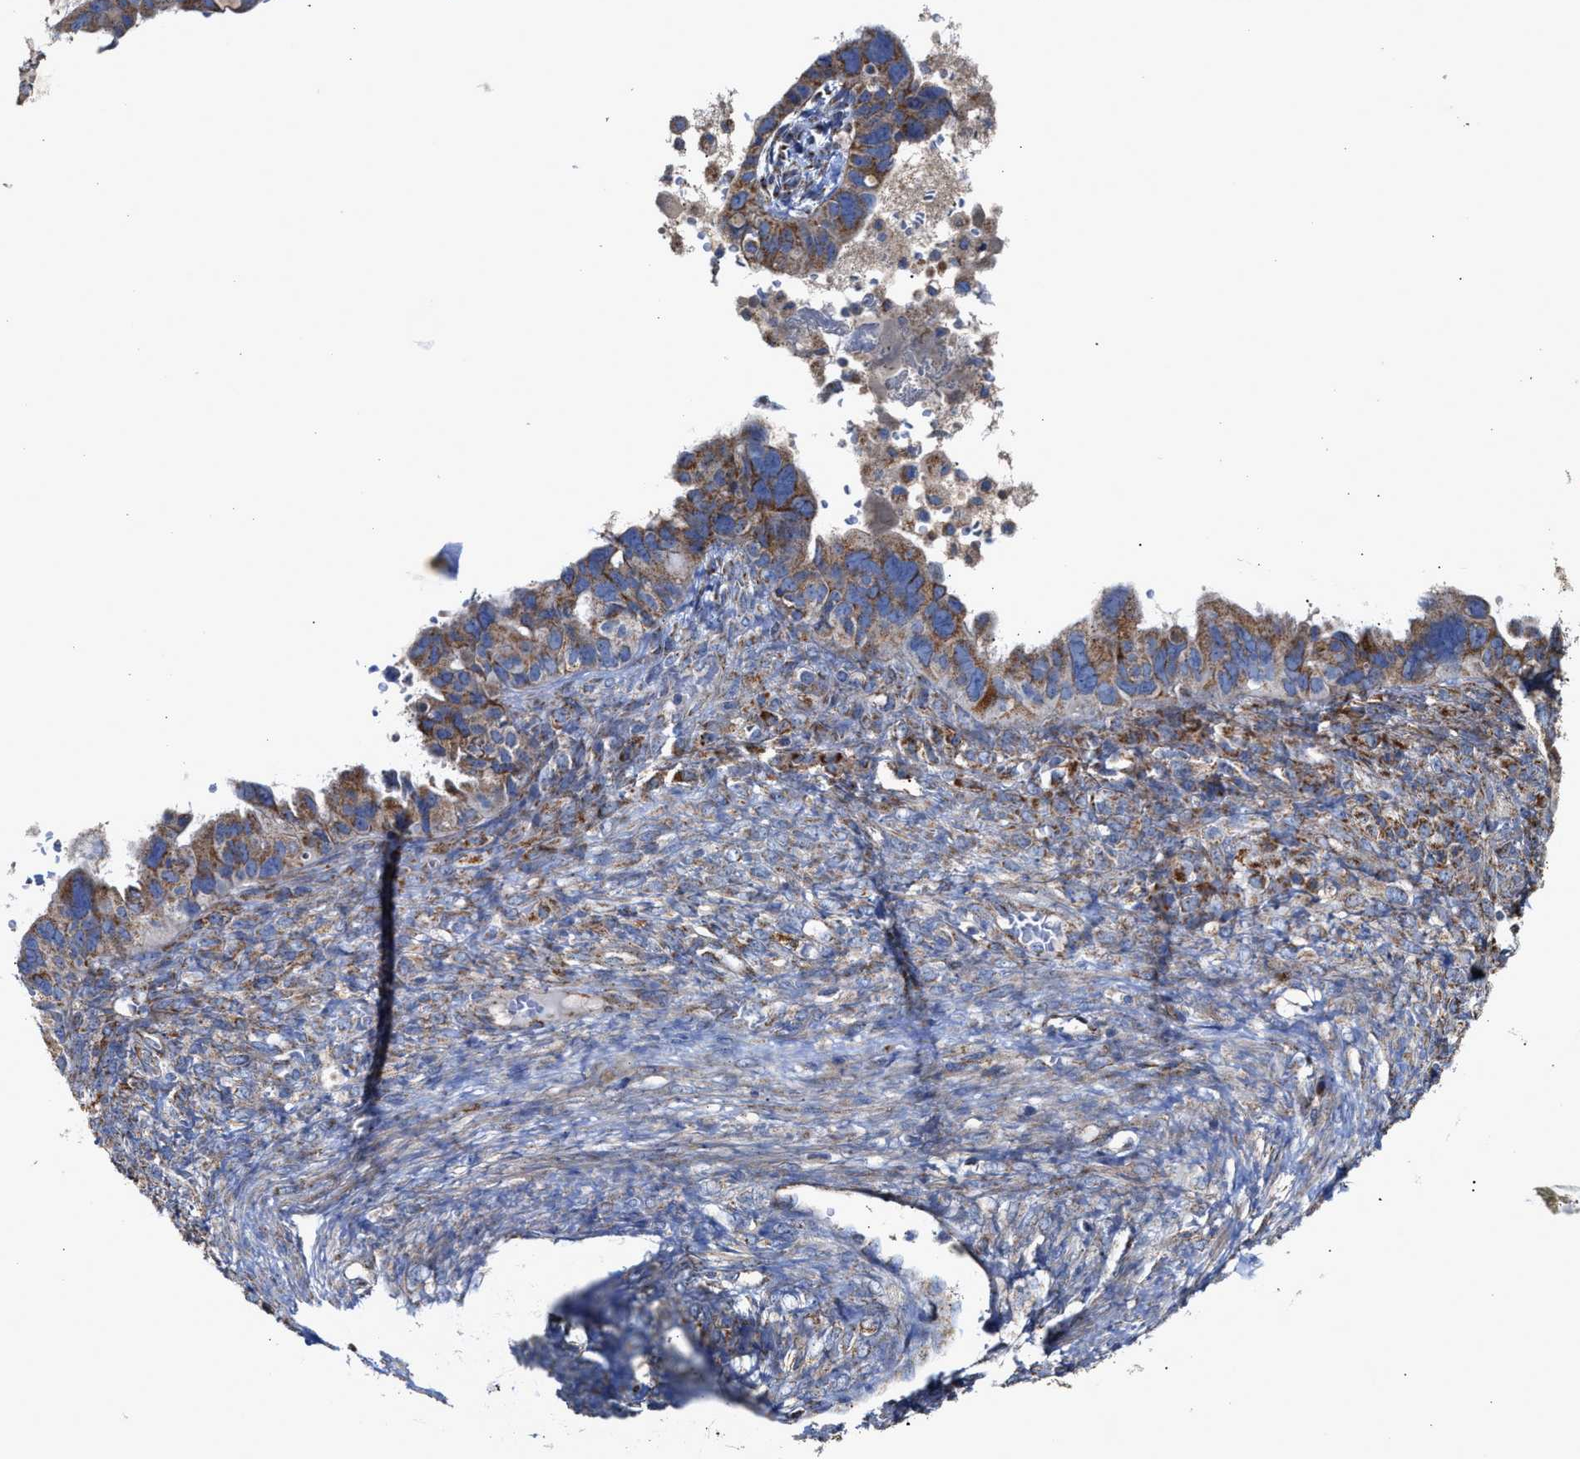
{"staining": {"intensity": "moderate", "quantity": ">75%", "location": "cytoplasmic/membranous"}, "tissue": "ovarian cancer", "cell_type": "Tumor cells", "image_type": "cancer", "snomed": [{"axis": "morphology", "description": "Cystadenocarcinoma, serous, NOS"}, {"axis": "topography", "description": "Ovary"}], "caption": "Human ovarian cancer stained with a protein marker reveals moderate staining in tumor cells.", "gene": "MECR", "patient": {"sex": "female", "age": 79}}